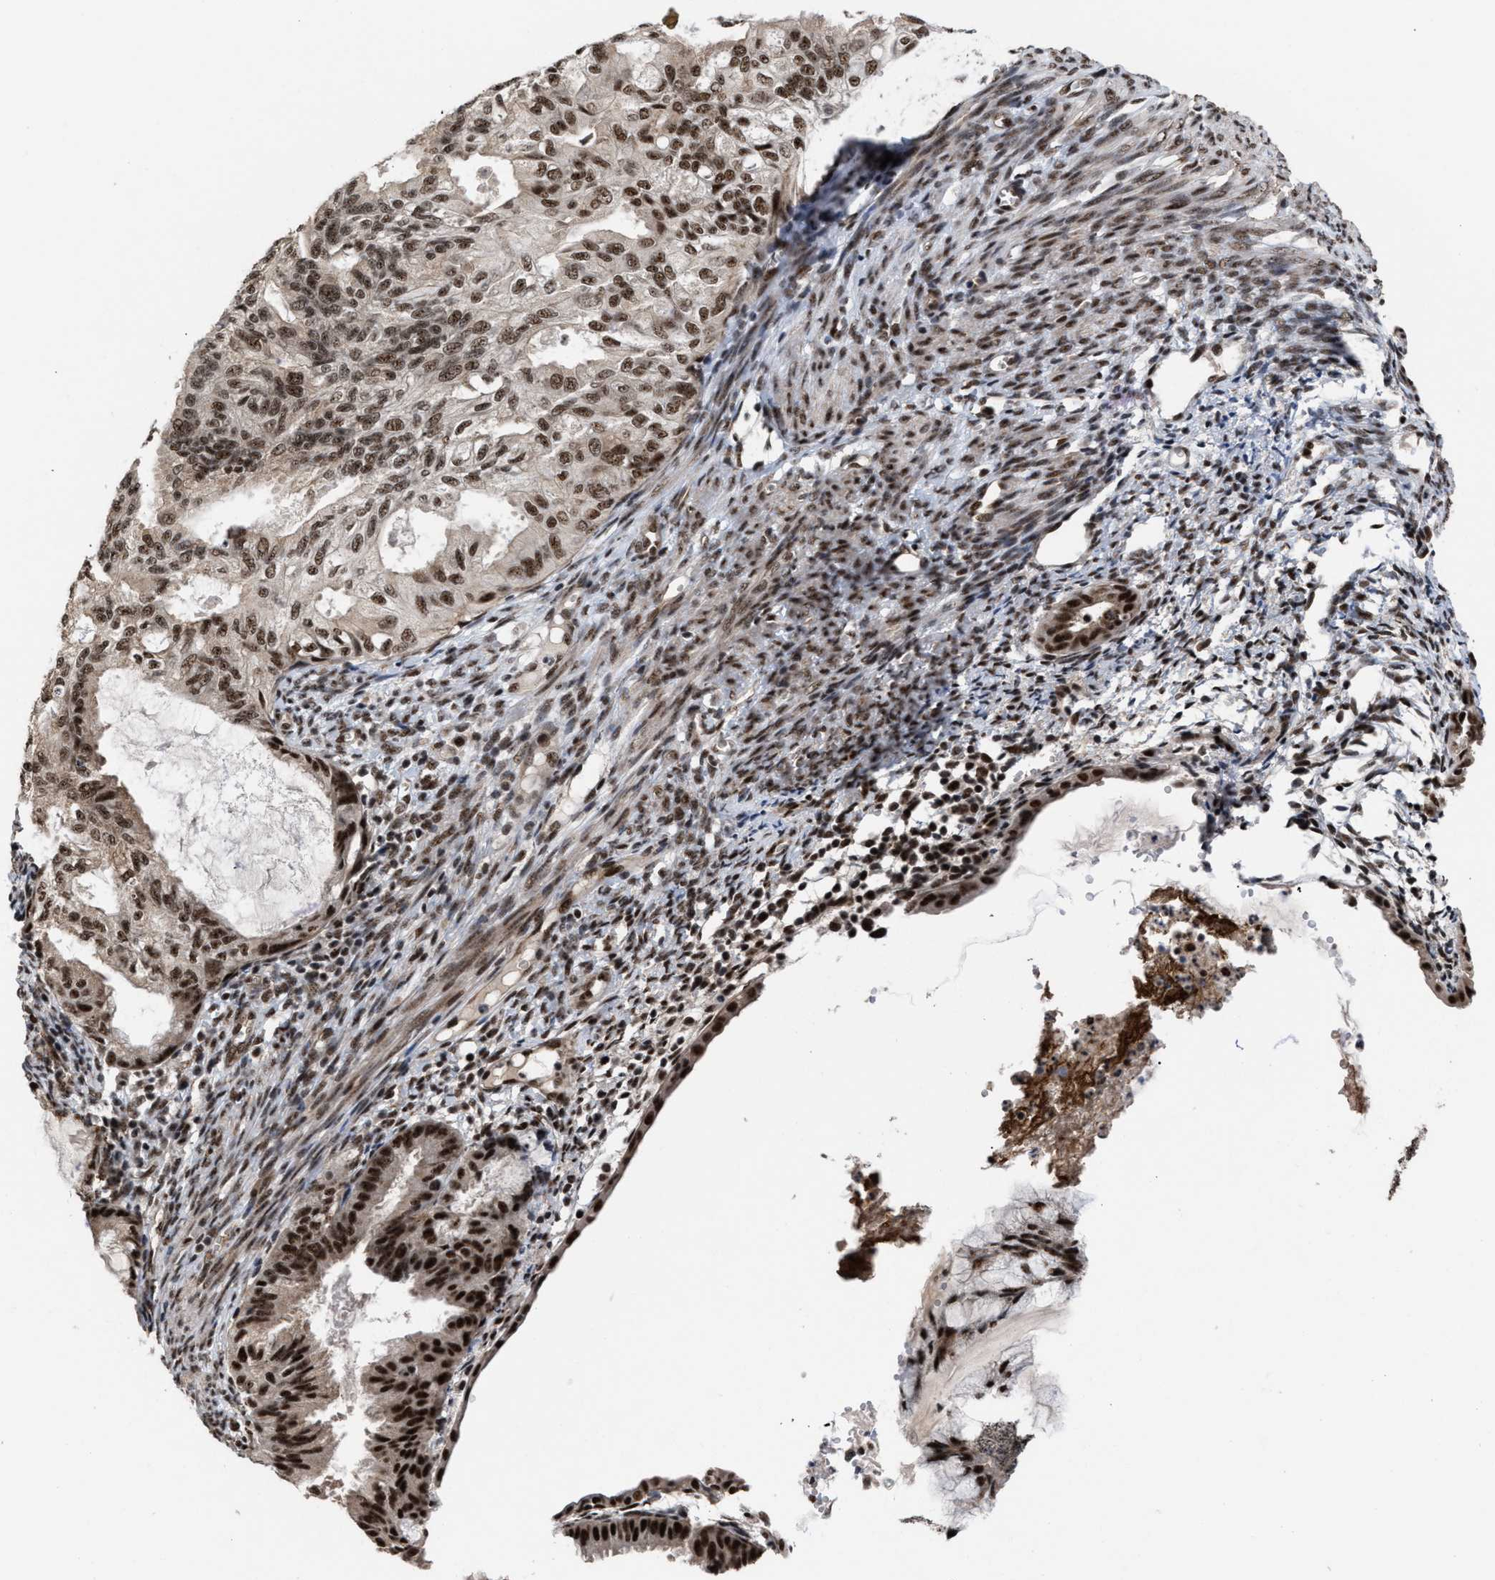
{"staining": {"intensity": "strong", "quantity": ">75%", "location": "cytoplasmic/membranous,nuclear"}, "tissue": "cervical cancer", "cell_type": "Tumor cells", "image_type": "cancer", "snomed": [{"axis": "morphology", "description": "Normal tissue, NOS"}, {"axis": "morphology", "description": "Adenocarcinoma, NOS"}, {"axis": "topography", "description": "Cervix"}, {"axis": "topography", "description": "Endometrium"}], "caption": "Human cervical adenocarcinoma stained with a brown dye displays strong cytoplasmic/membranous and nuclear positive expression in about >75% of tumor cells.", "gene": "EIF4A3", "patient": {"sex": "female", "age": 86}}